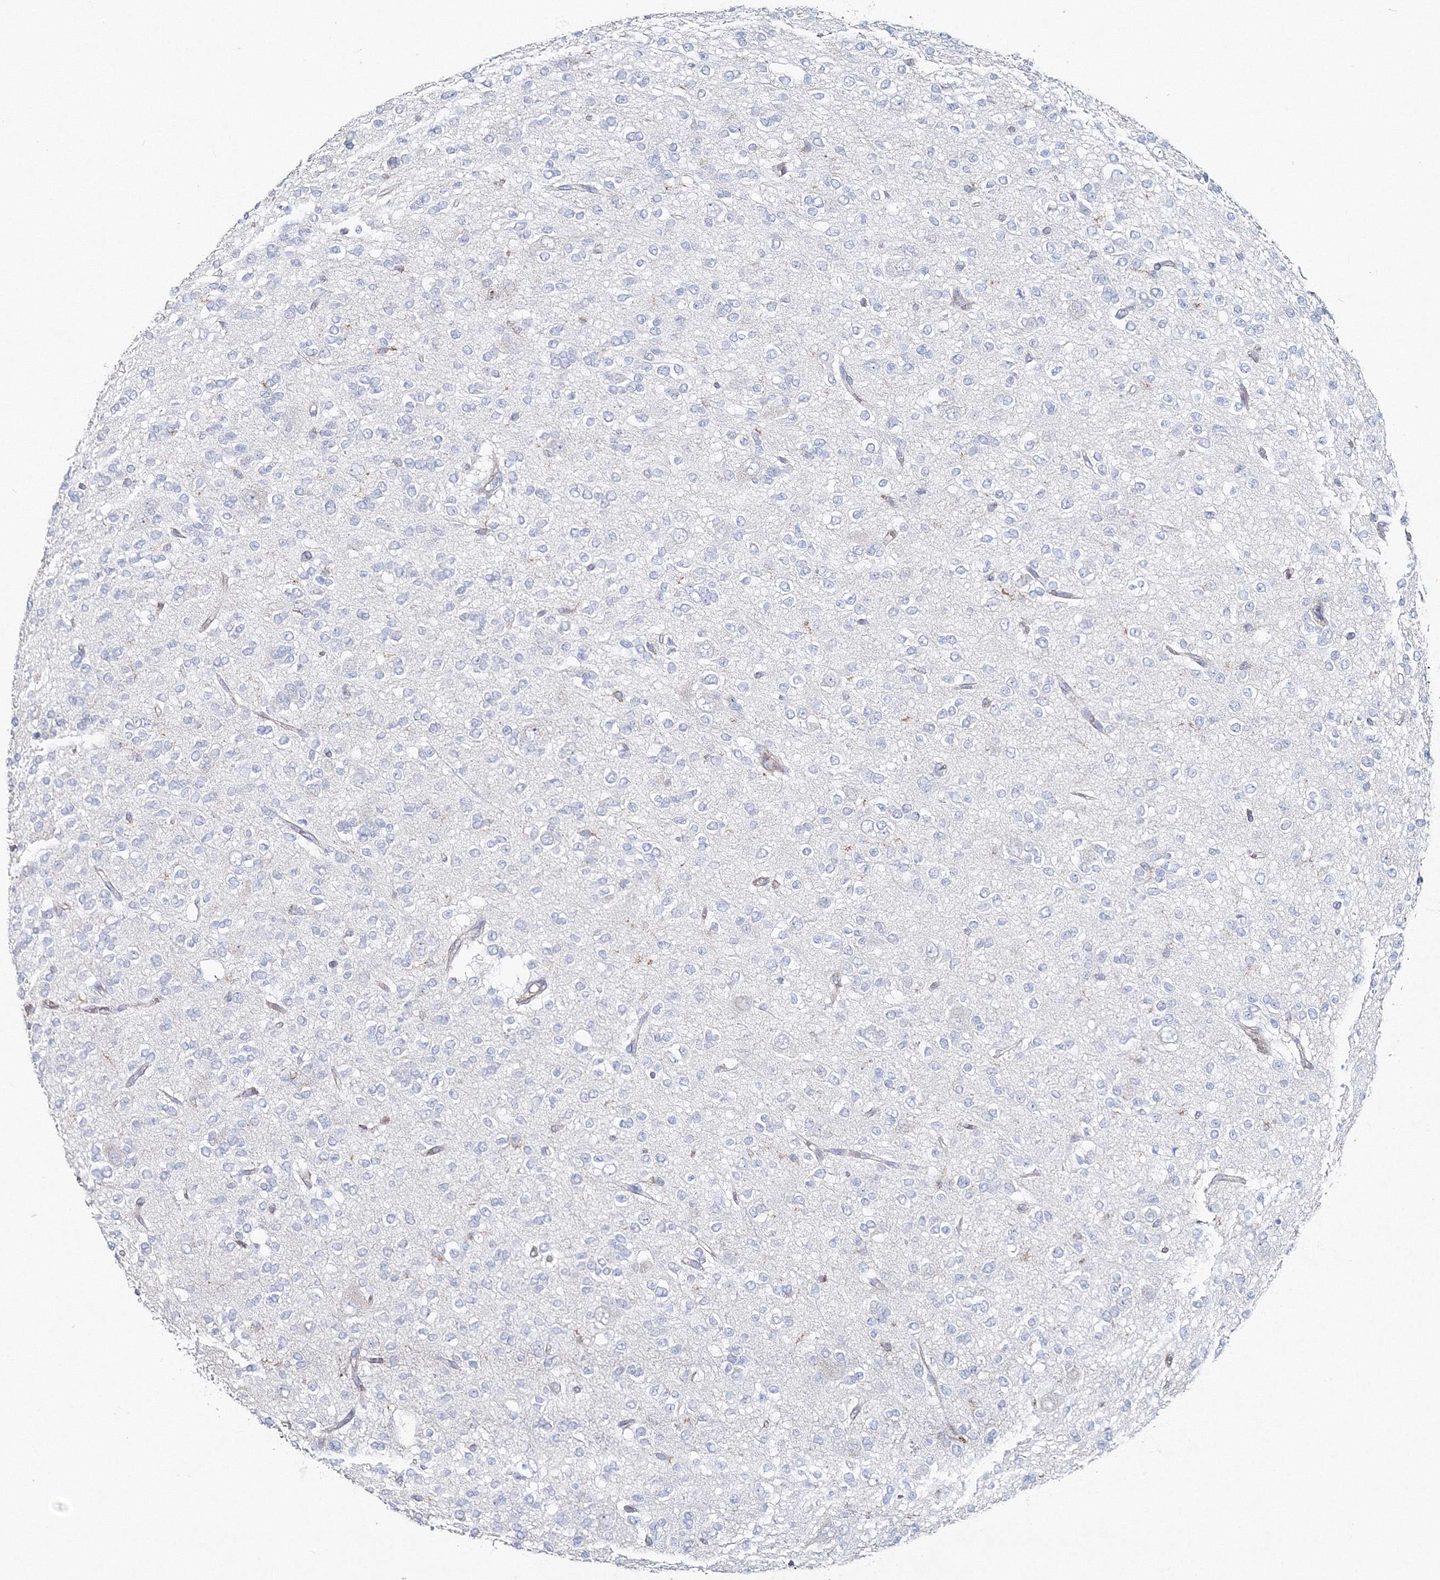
{"staining": {"intensity": "negative", "quantity": "none", "location": "none"}, "tissue": "glioma", "cell_type": "Tumor cells", "image_type": "cancer", "snomed": [{"axis": "morphology", "description": "Glioma, malignant, Low grade"}, {"axis": "topography", "description": "Brain"}], "caption": "Histopathology image shows no significant protein staining in tumor cells of glioma.", "gene": "GGA2", "patient": {"sex": "male", "age": 38}}